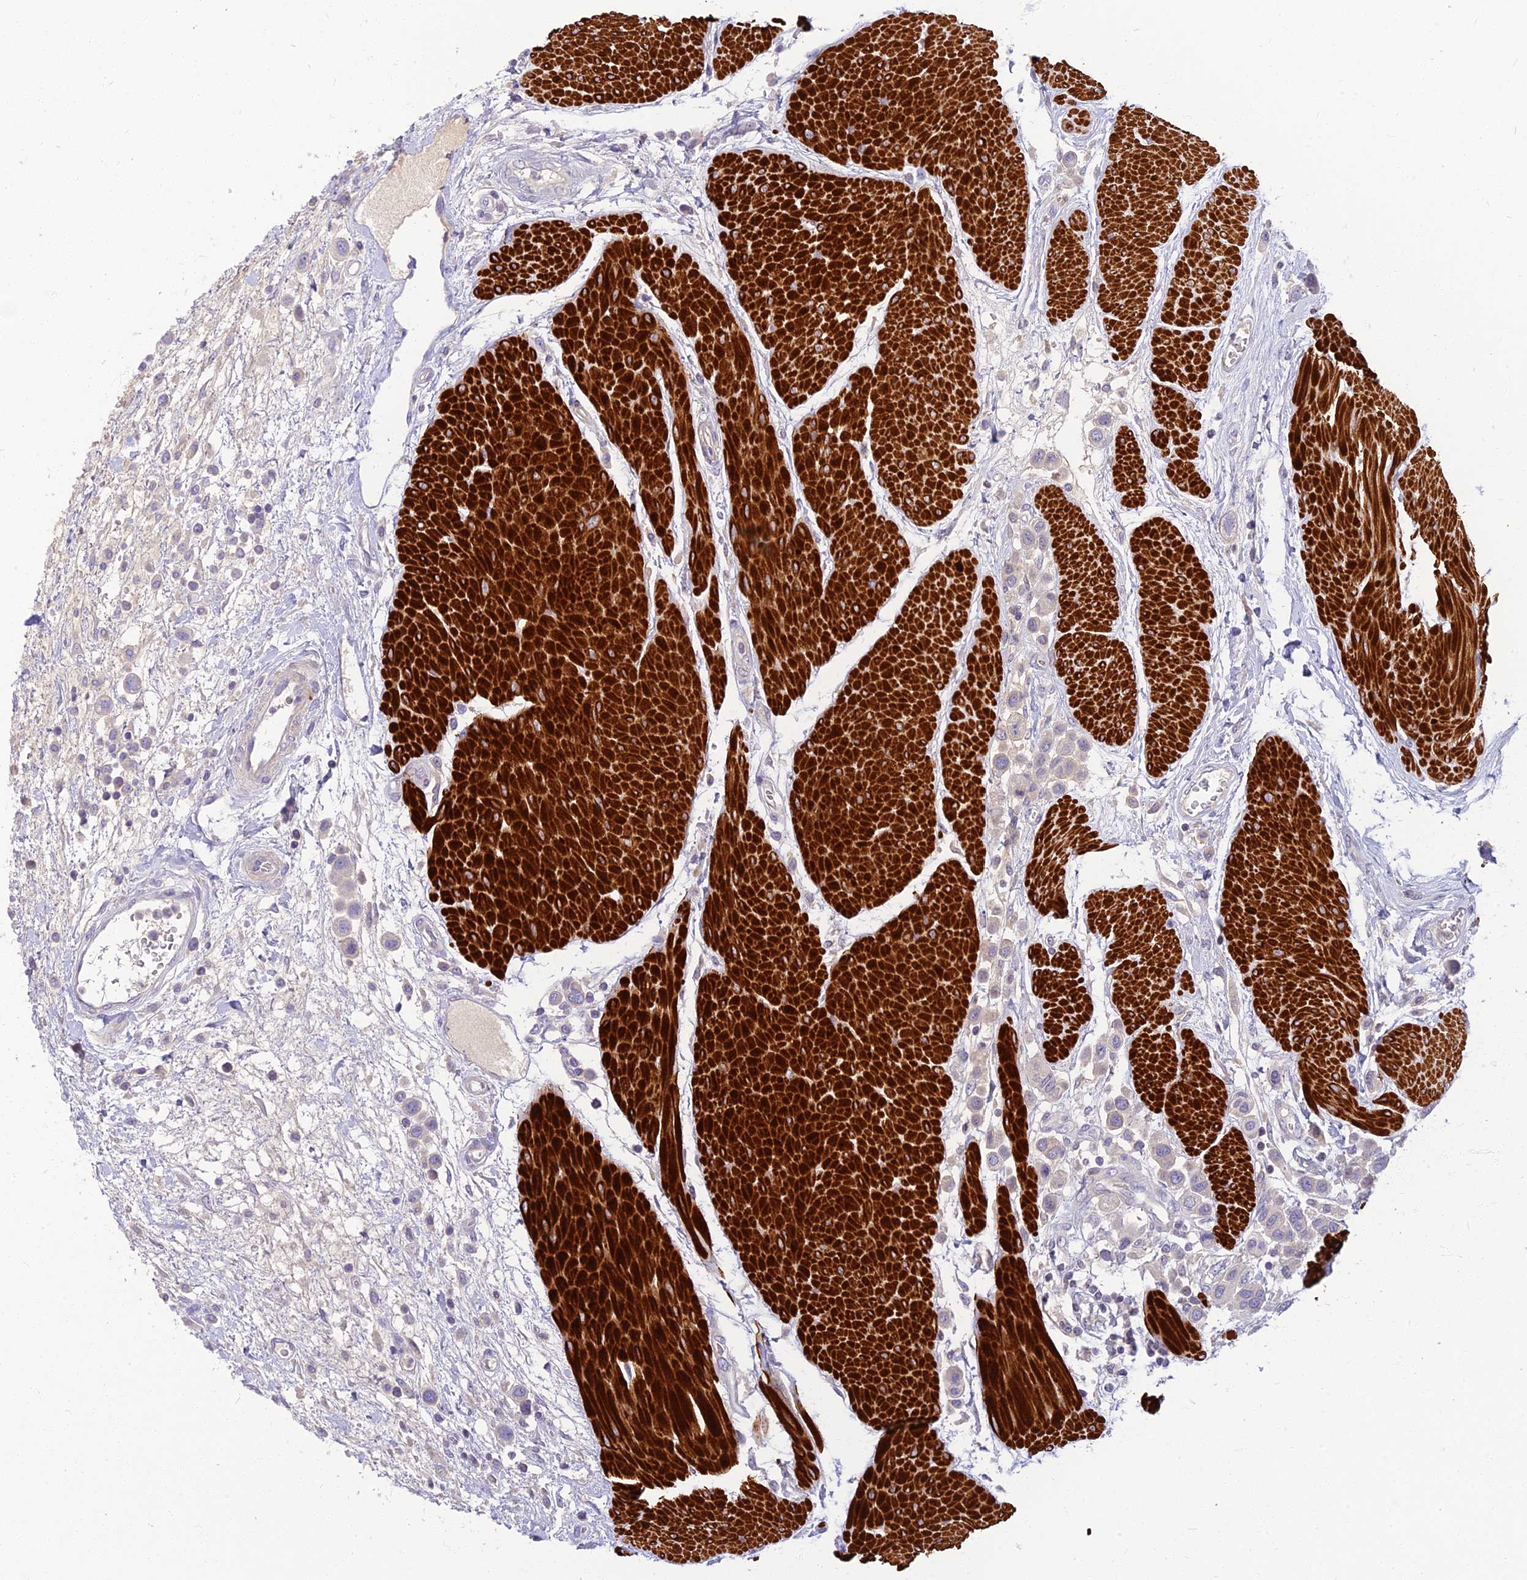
{"staining": {"intensity": "negative", "quantity": "none", "location": "none"}, "tissue": "urothelial cancer", "cell_type": "Tumor cells", "image_type": "cancer", "snomed": [{"axis": "morphology", "description": "Urothelial carcinoma, High grade"}, {"axis": "topography", "description": "Urinary bladder"}], "caption": "This is an immunohistochemistry (IHC) image of human urothelial cancer. There is no positivity in tumor cells.", "gene": "CLIP4", "patient": {"sex": "male", "age": 50}}